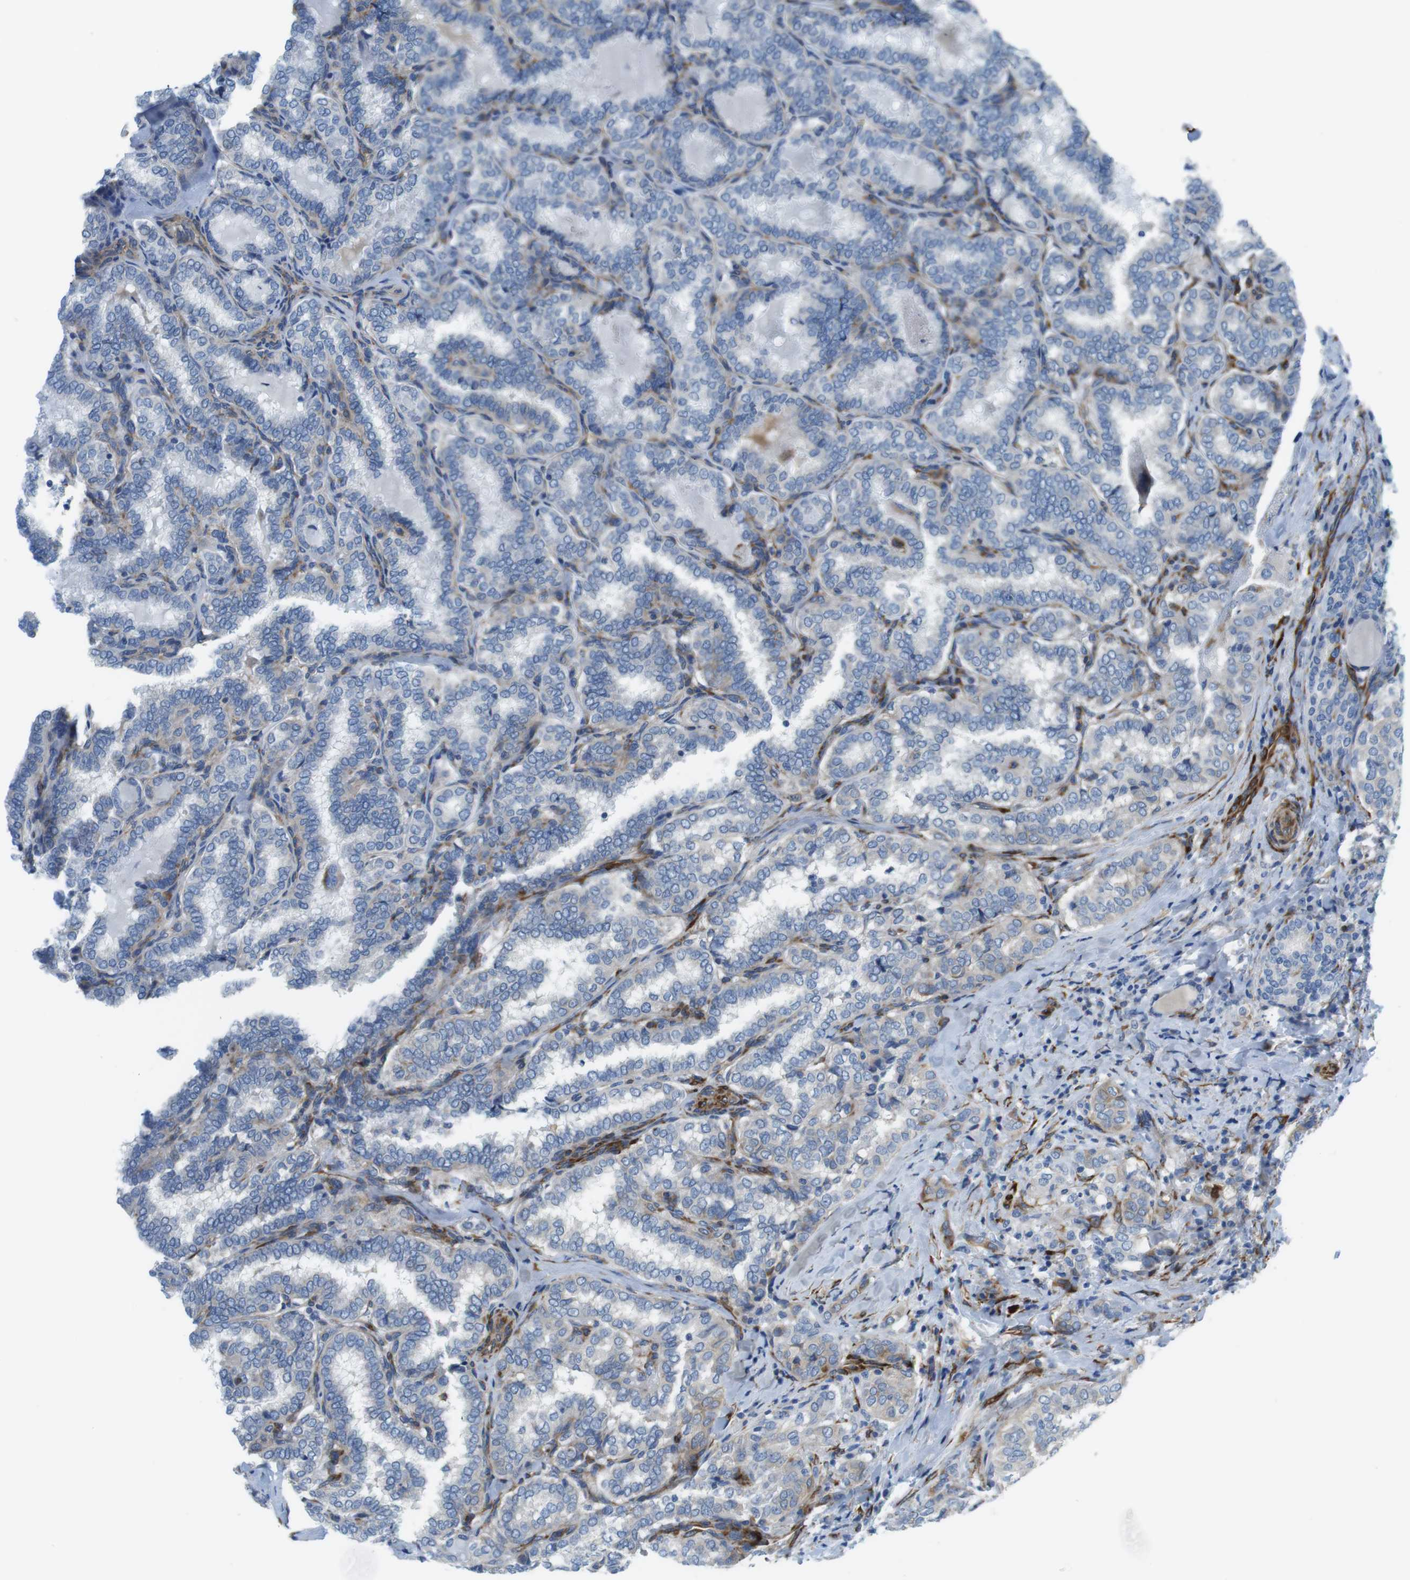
{"staining": {"intensity": "negative", "quantity": "none", "location": "none"}, "tissue": "thyroid cancer", "cell_type": "Tumor cells", "image_type": "cancer", "snomed": [{"axis": "morphology", "description": "Normal tissue, NOS"}, {"axis": "morphology", "description": "Papillary adenocarcinoma, NOS"}, {"axis": "topography", "description": "Thyroid gland"}], "caption": "This photomicrograph is of thyroid cancer stained with immunohistochemistry to label a protein in brown with the nuclei are counter-stained blue. There is no expression in tumor cells. (DAB immunohistochemistry with hematoxylin counter stain).", "gene": "EMP2", "patient": {"sex": "female", "age": 30}}